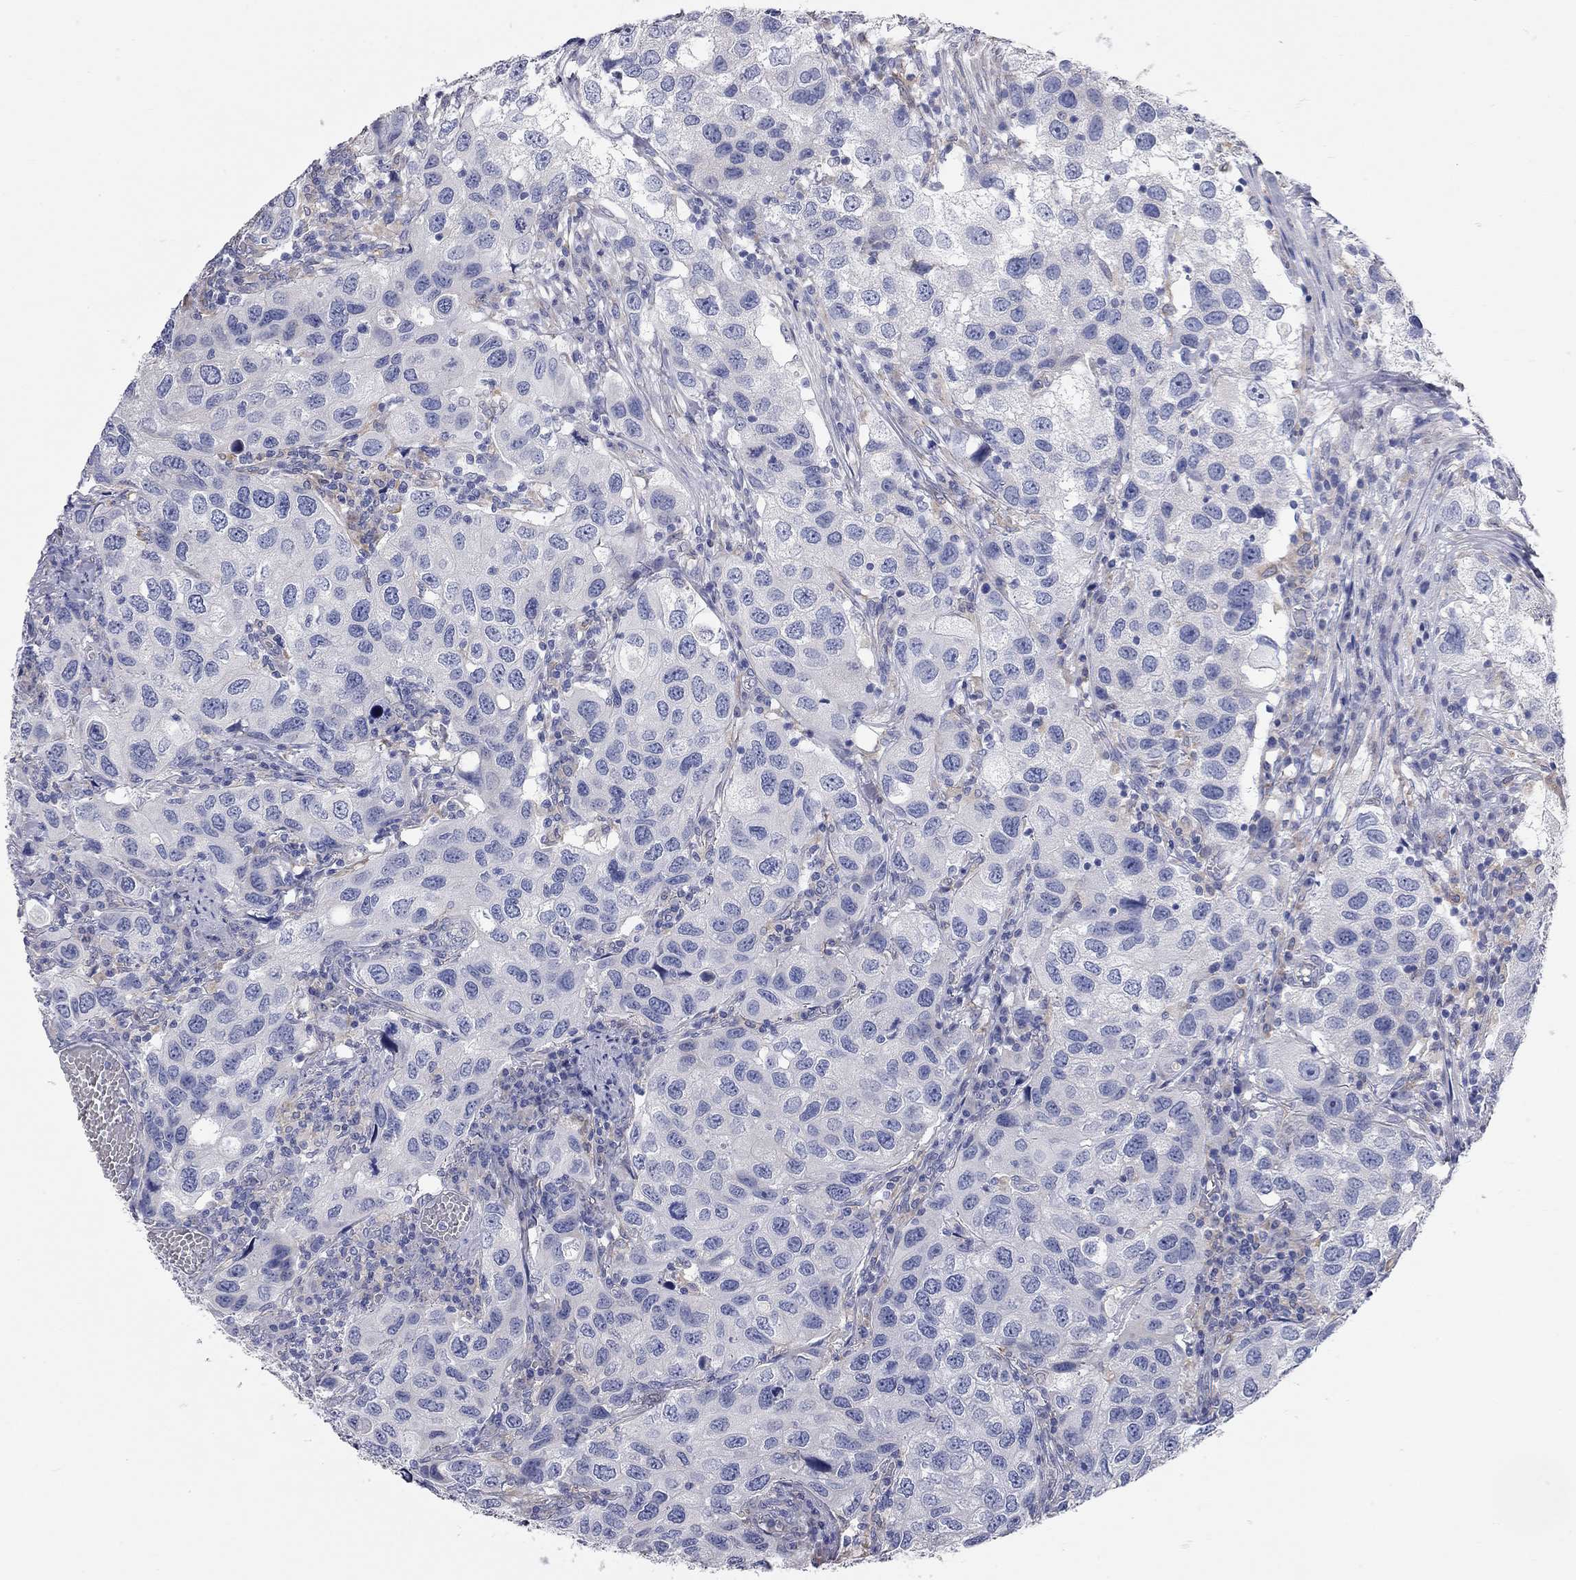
{"staining": {"intensity": "negative", "quantity": "none", "location": "none"}, "tissue": "urothelial cancer", "cell_type": "Tumor cells", "image_type": "cancer", "snomed": [{"axis": "morphology", "description": "Urothelial carcinoma, High grade"}, {"axis": "topography", "description": "Urinary bladder"}], "caption": "Tumor cells show no significant positivity in urothelial cancer.", "gene": "XAGE2", "patient": {"sex": "male", "age": 79}}